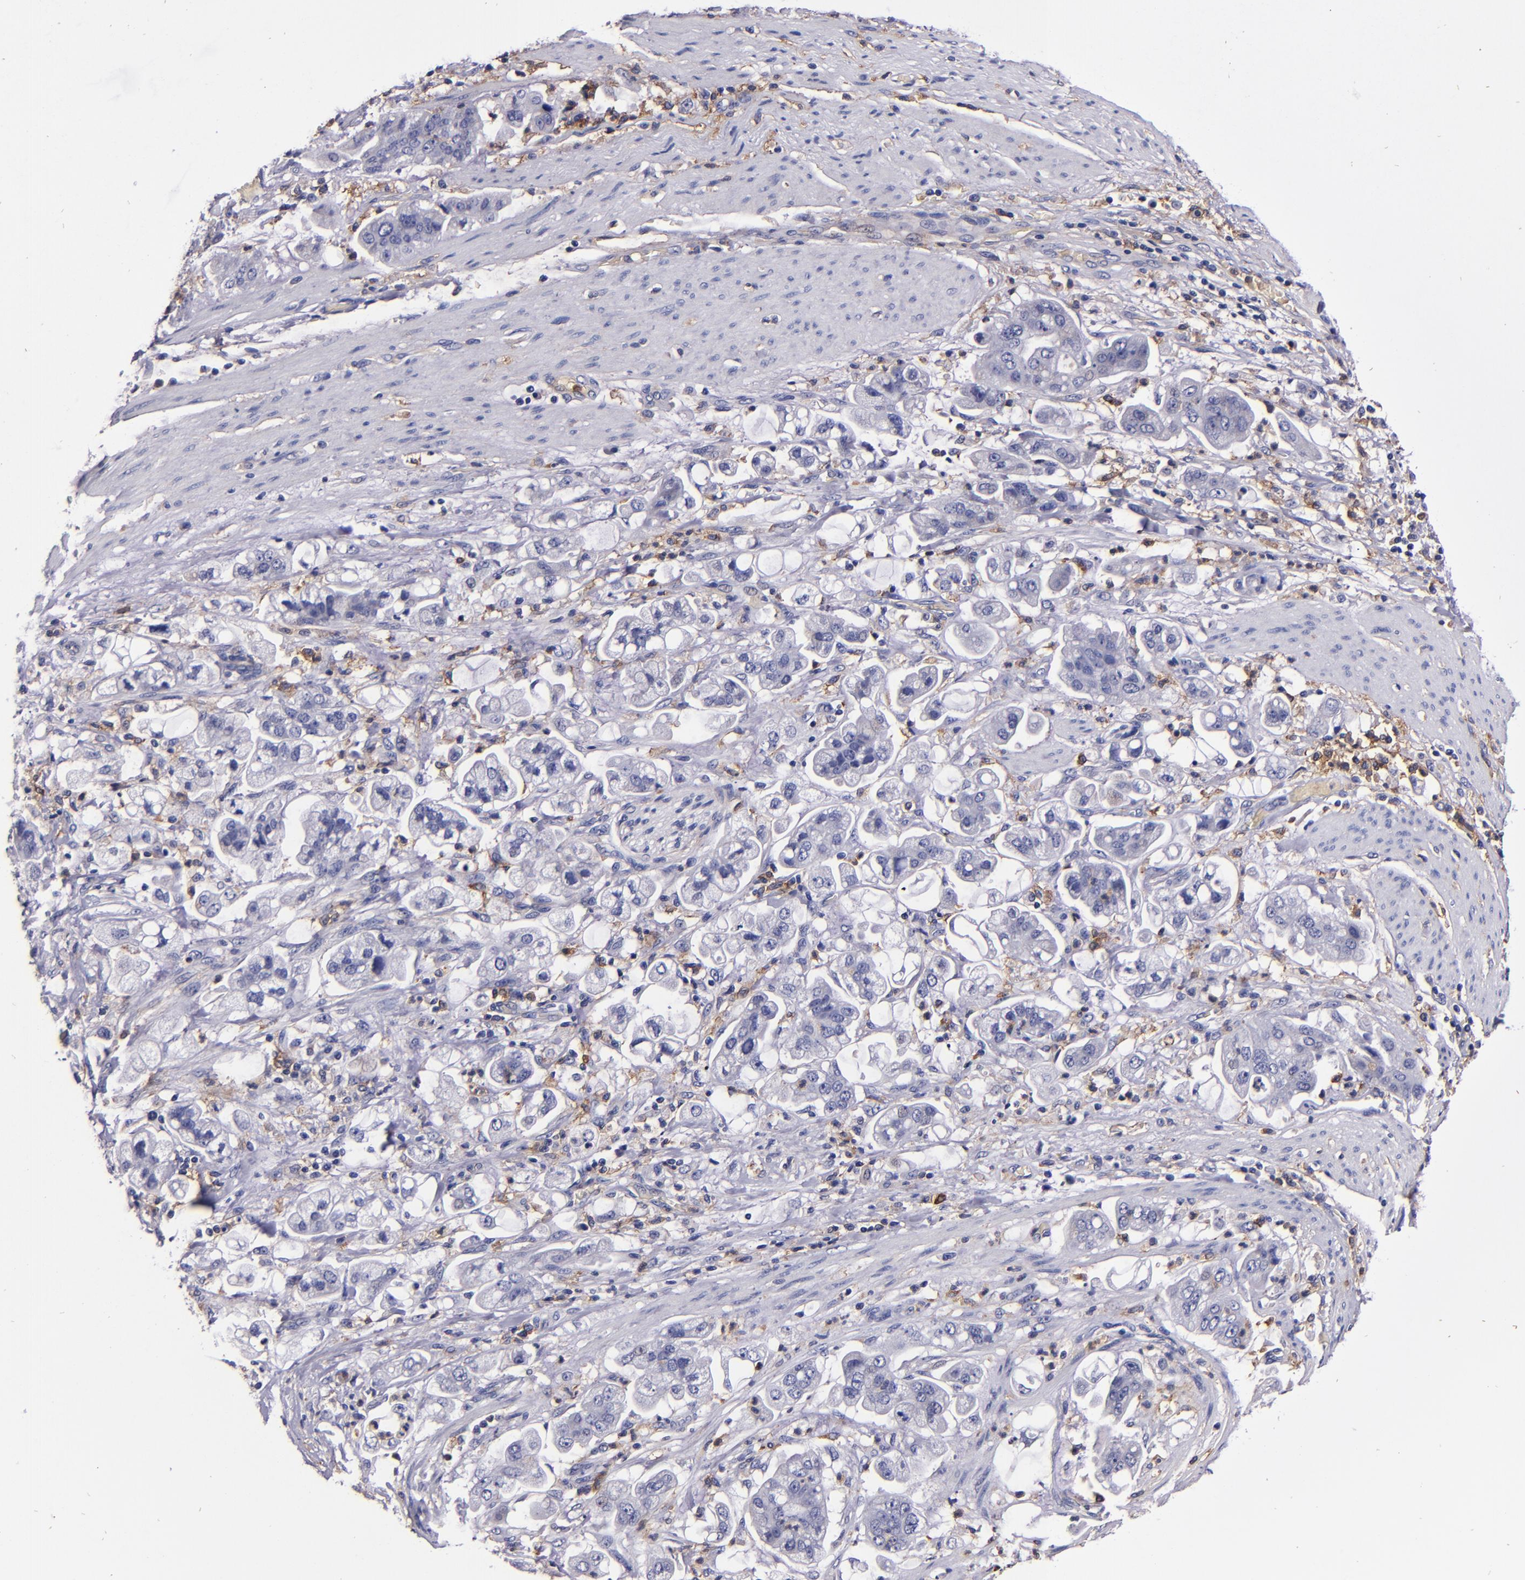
{"staining": {"intensity": "negative", "quantity": "none", "location": "none"}, "tissue": "stomach cancer", "cell_type": "Tumor cells", "image_type": "cancer", "snomed": [{"axis": "morphology", "description": "Adenocarcinoma, NOS"}, {"axis": "topography", "description": "Stomach"}], "caption": "Human stomach cancer (adenocarcinoma) stained for a protein using immunohistochemistry exhibits no positivity in tumor cells.", "gene": "SIRPA", "patient": {"sex": "male", "age": 62}}